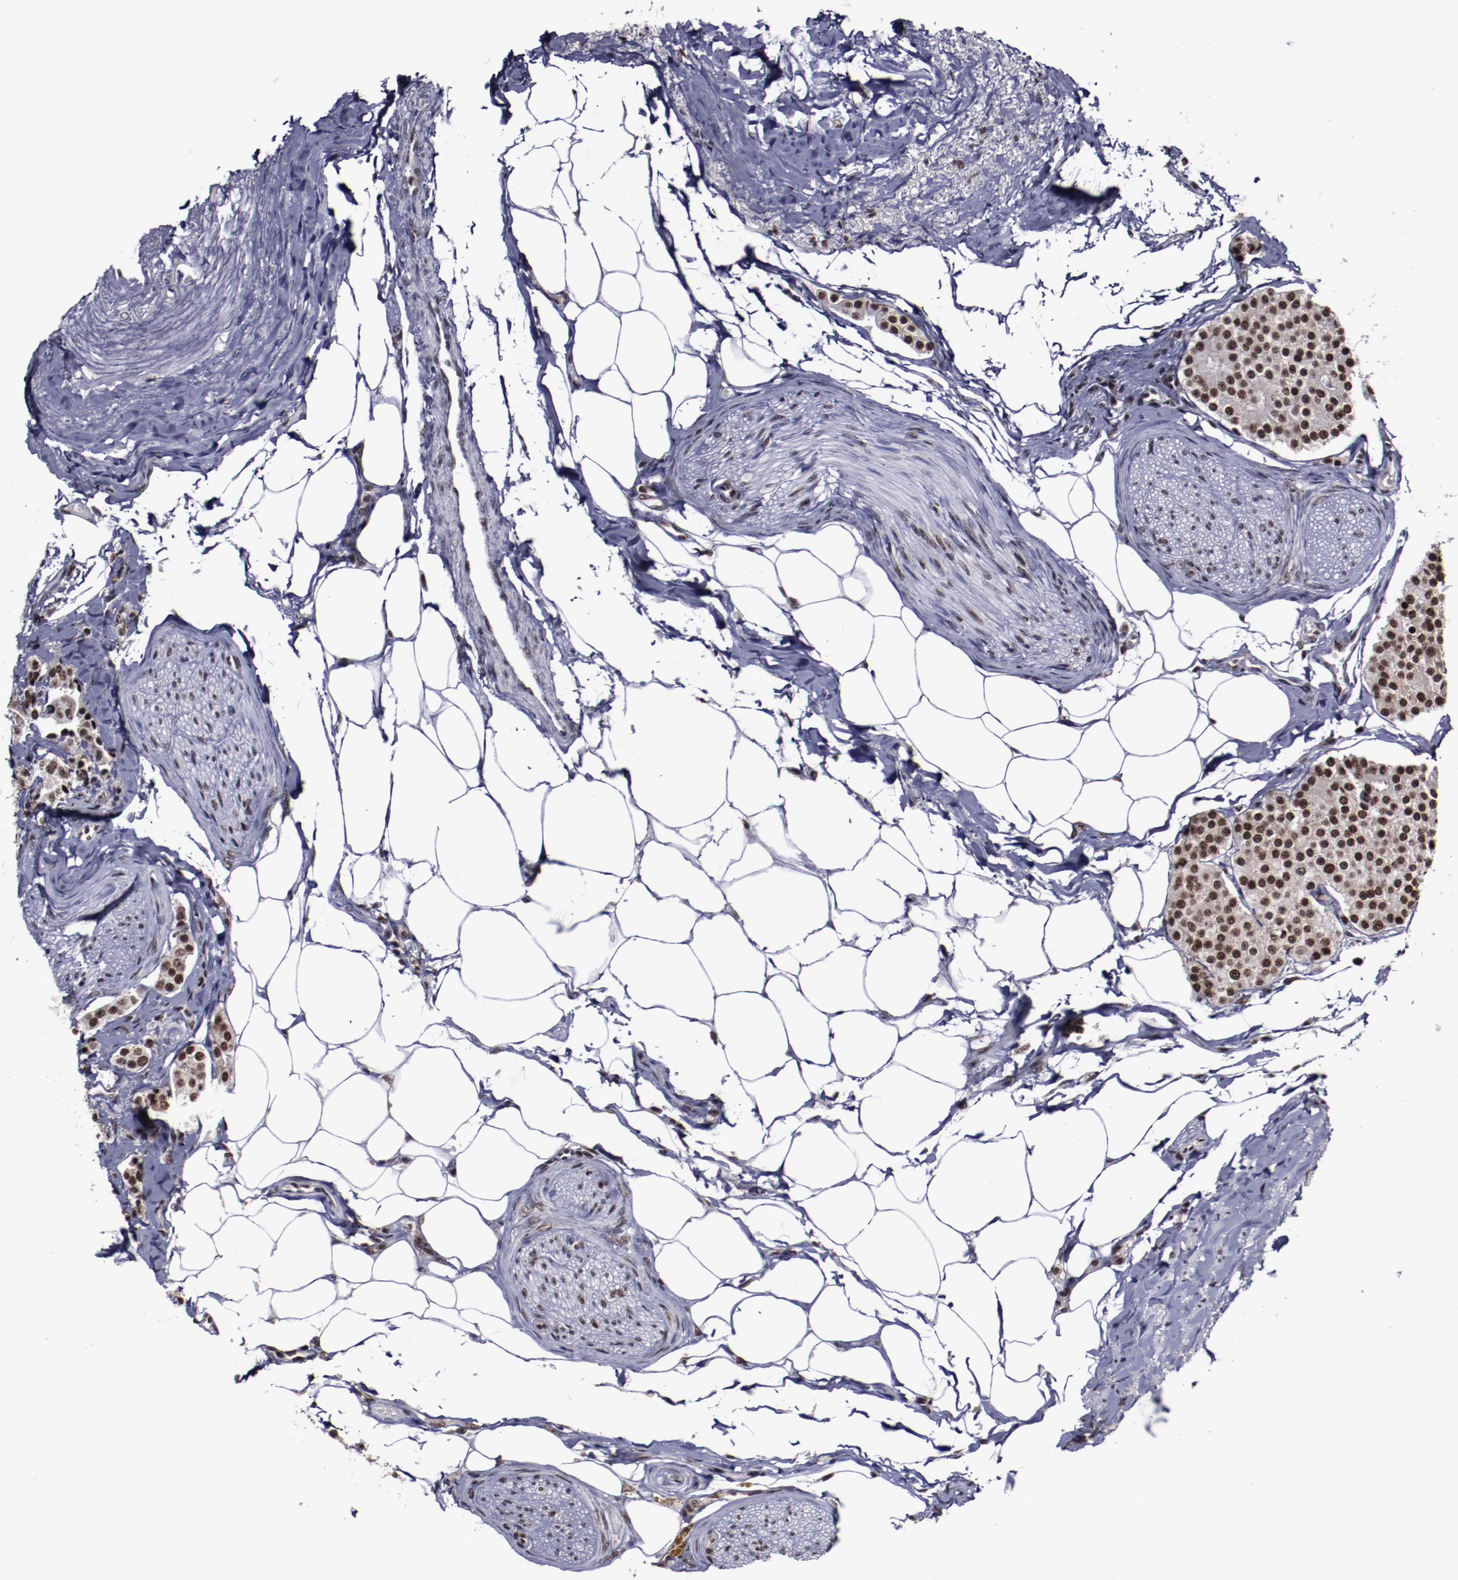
{"staining": {"intensity": "moderate", "quantity": ">75%", "location": "nuclear"}, "tissue": "carcinoid", "cell_type": "Tumor cells", "image_type": "cancer", "snomed": [{"axis": "morphology", "description": "Carcinoid, malignant, NOS"}, {"axis": "topography", "description": "Colon"}], "caption": "Approximately >75% of tumor cells in malignant carcinoid reveal moderate nuclear protein staining as visualized by brown immunohistochemical staining.", "gene": "ERH", "patient": {"sex": "female", "age": 61}}